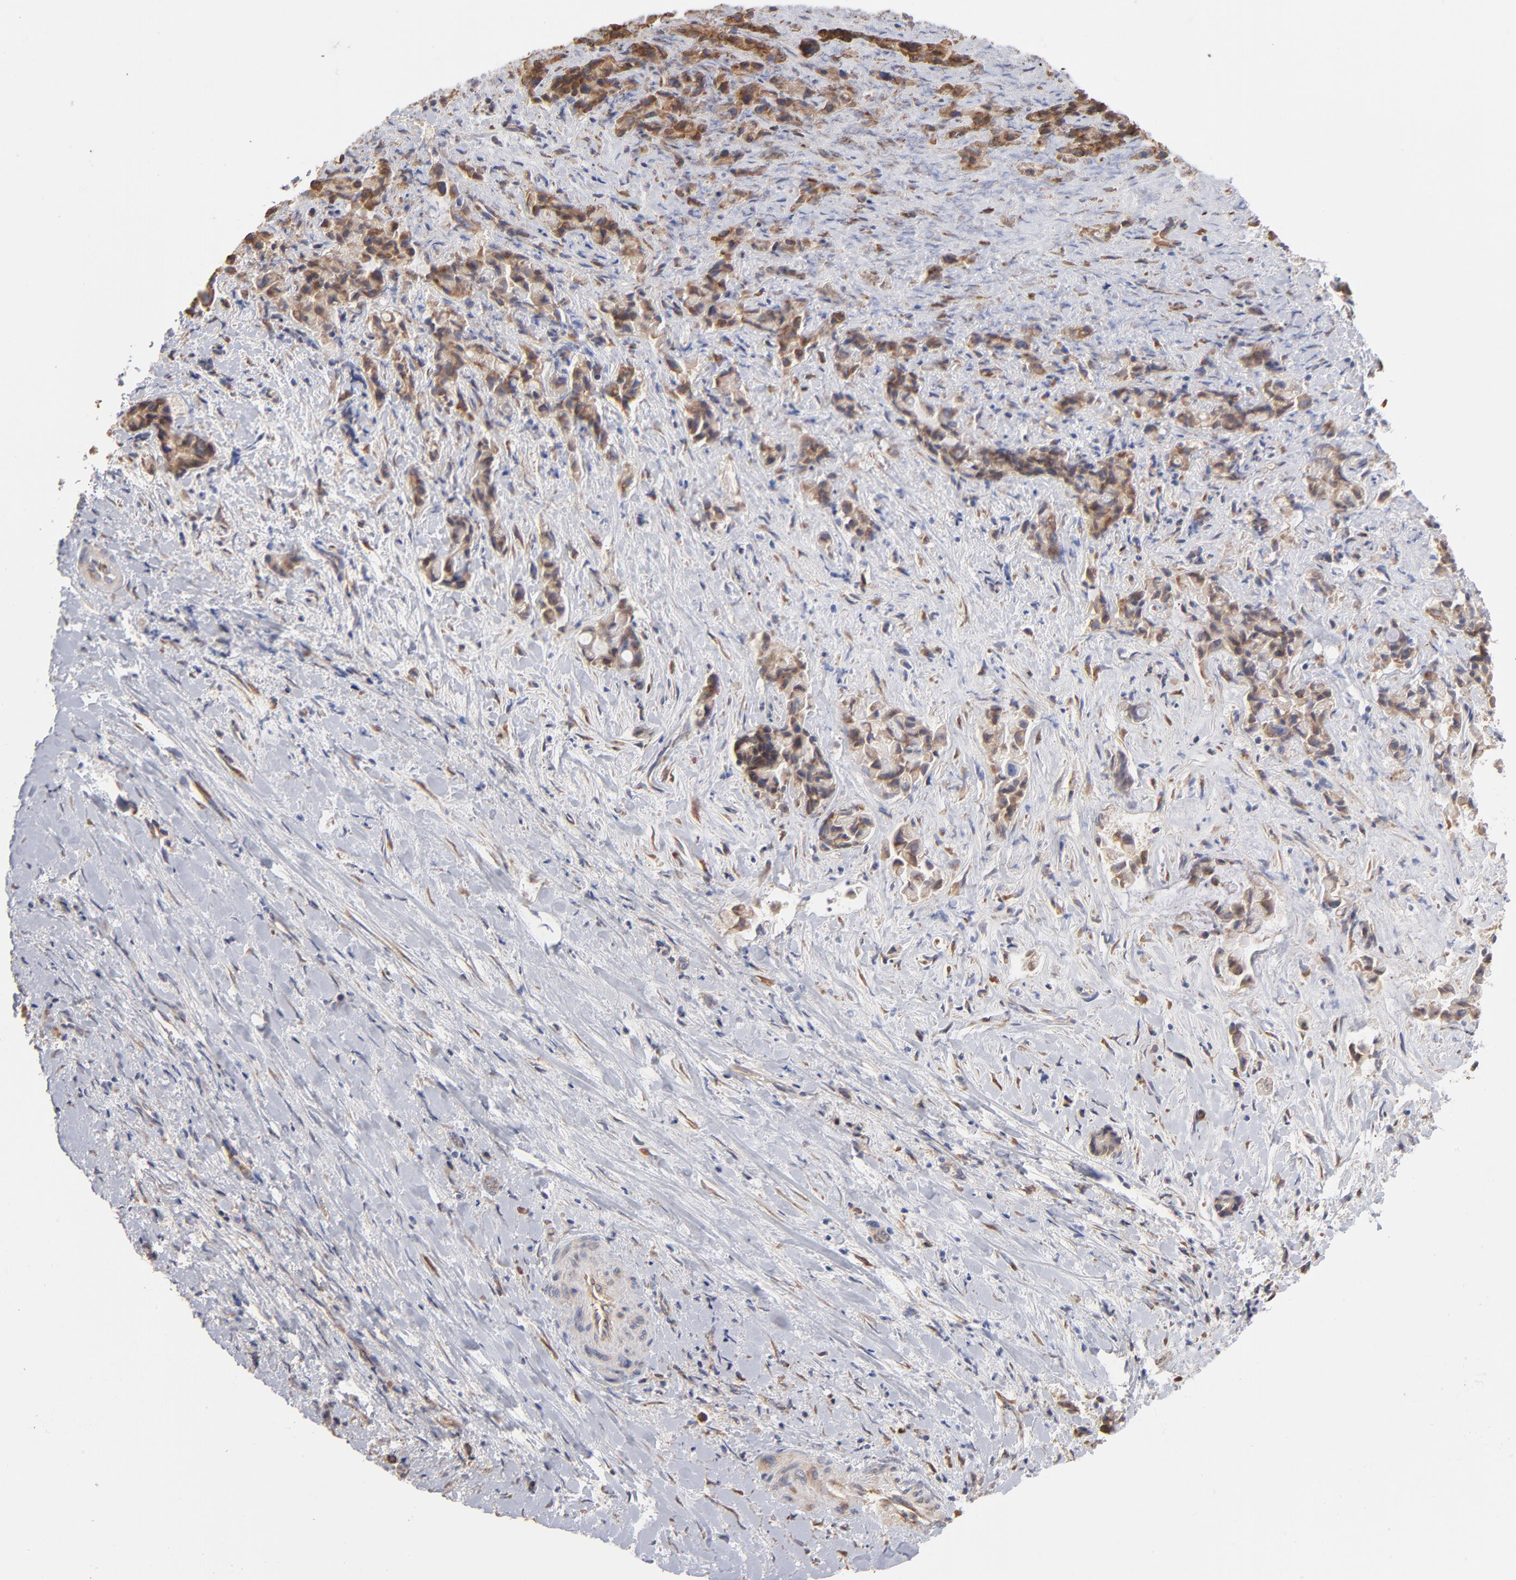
{"staining": {"intensity": "moderate", "quantity": ">75%", "location": "cytoplasmic/membranous"}, "tissue": "liver cancer", "cell_type": "Tumor cells", "image_type": "cancer", "snomed": [{"axis": "morphology", "description": "Cholangiocarcinoma"}, {"axis": "topography", "description": "Liver"}], "caption": "DAB (3,3'-diaminobenzidine) immunohistochemical staining of human liver cancer (cholangiocarcinoma) shows moderate cytoplasmic/membranous protein positivity in approximately >75% of tumor cells.", "gene": "RPL3", "patient": {"sex": "male", "age": 57}}